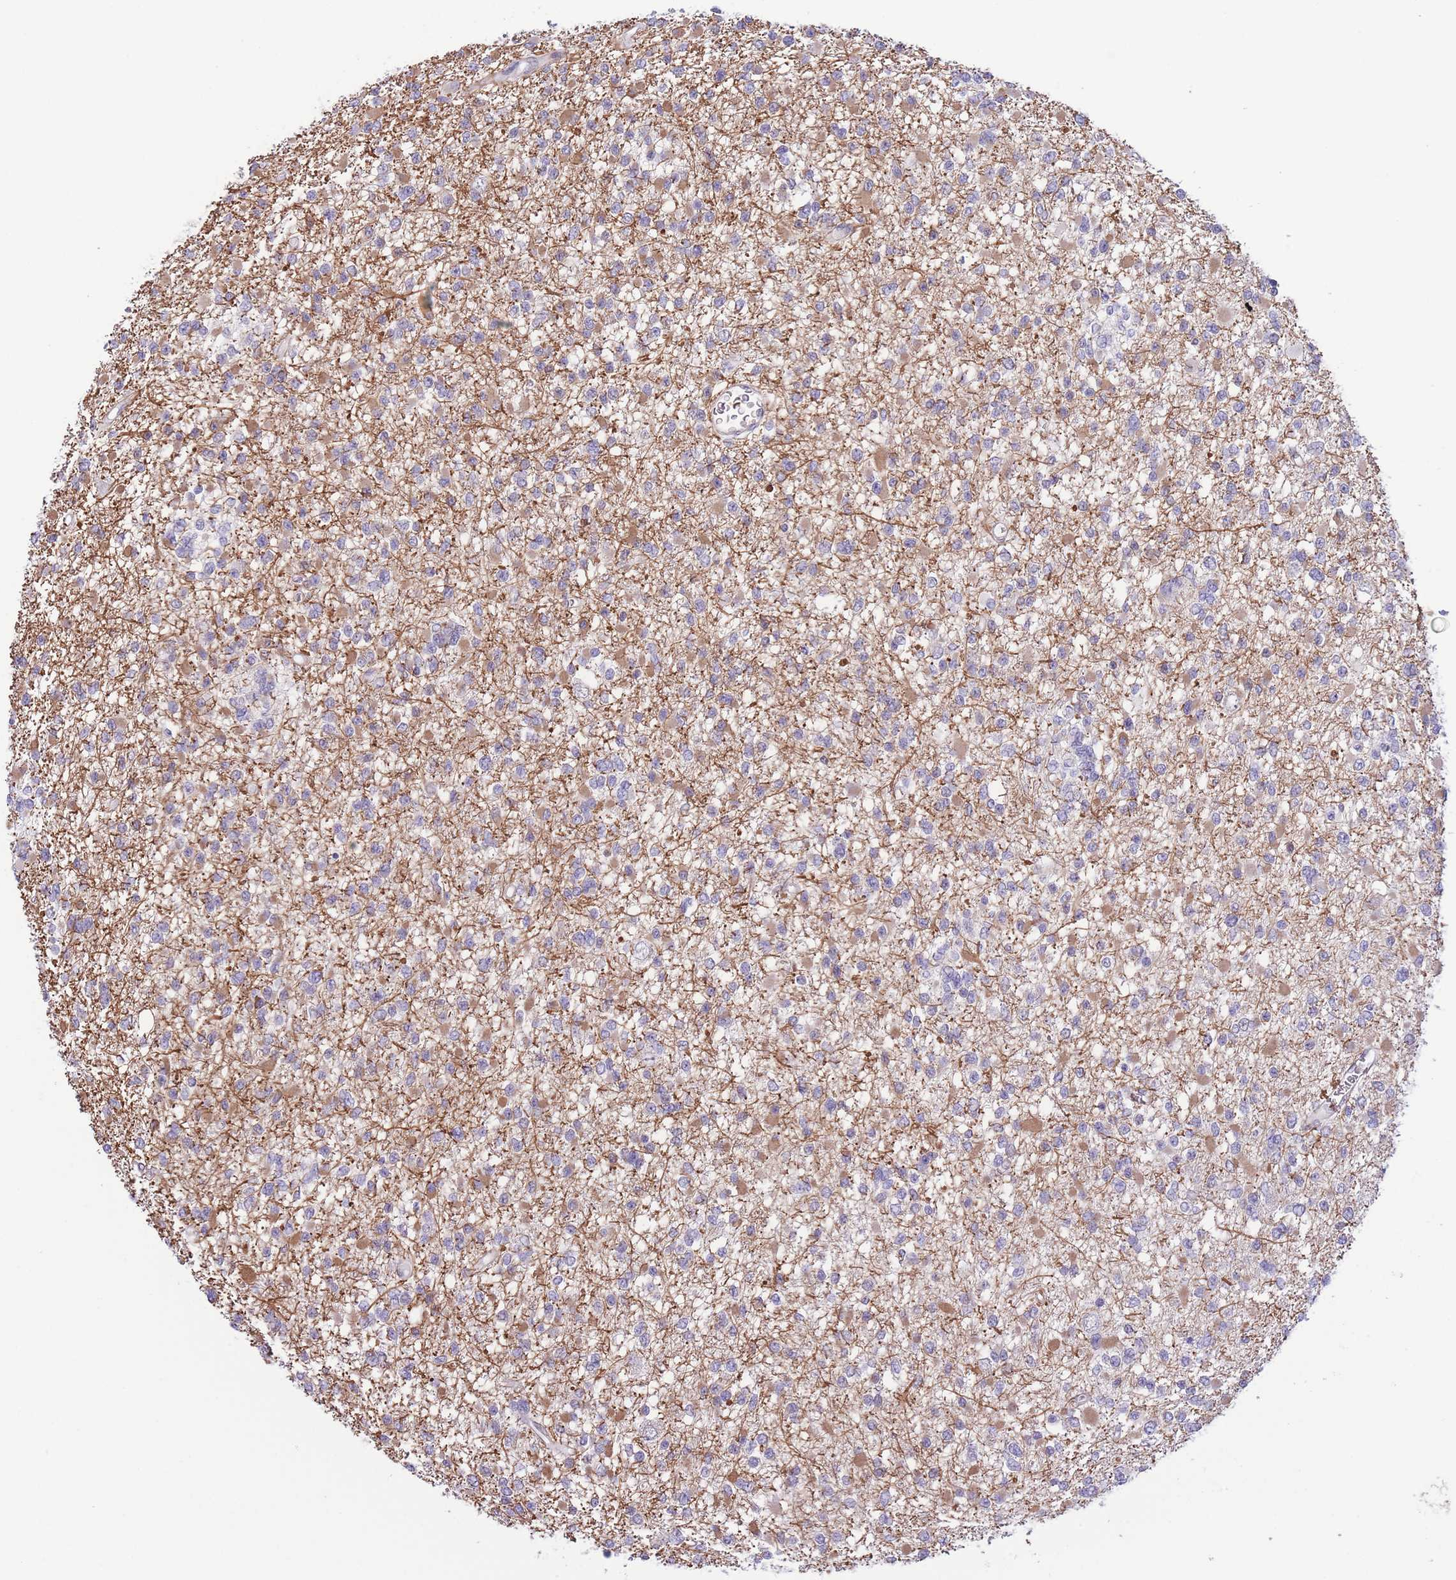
{"staining": {"intensity": "negative", "quantity": "none", "location": "none"}, "tissue": "glioma", "cell_type": "Tumor cells", "image_type": "cancer", "snomed": [{"axis": "morphology", "description": "Glioma, malignant, Low grade"}, {"axis": "topography", "description": "Brain"}], "caption": "IHC of glioma exhibits no staining in tumor cells.", "gene": "C9orf152", "patient": {"sex": "female", "age": 22}}